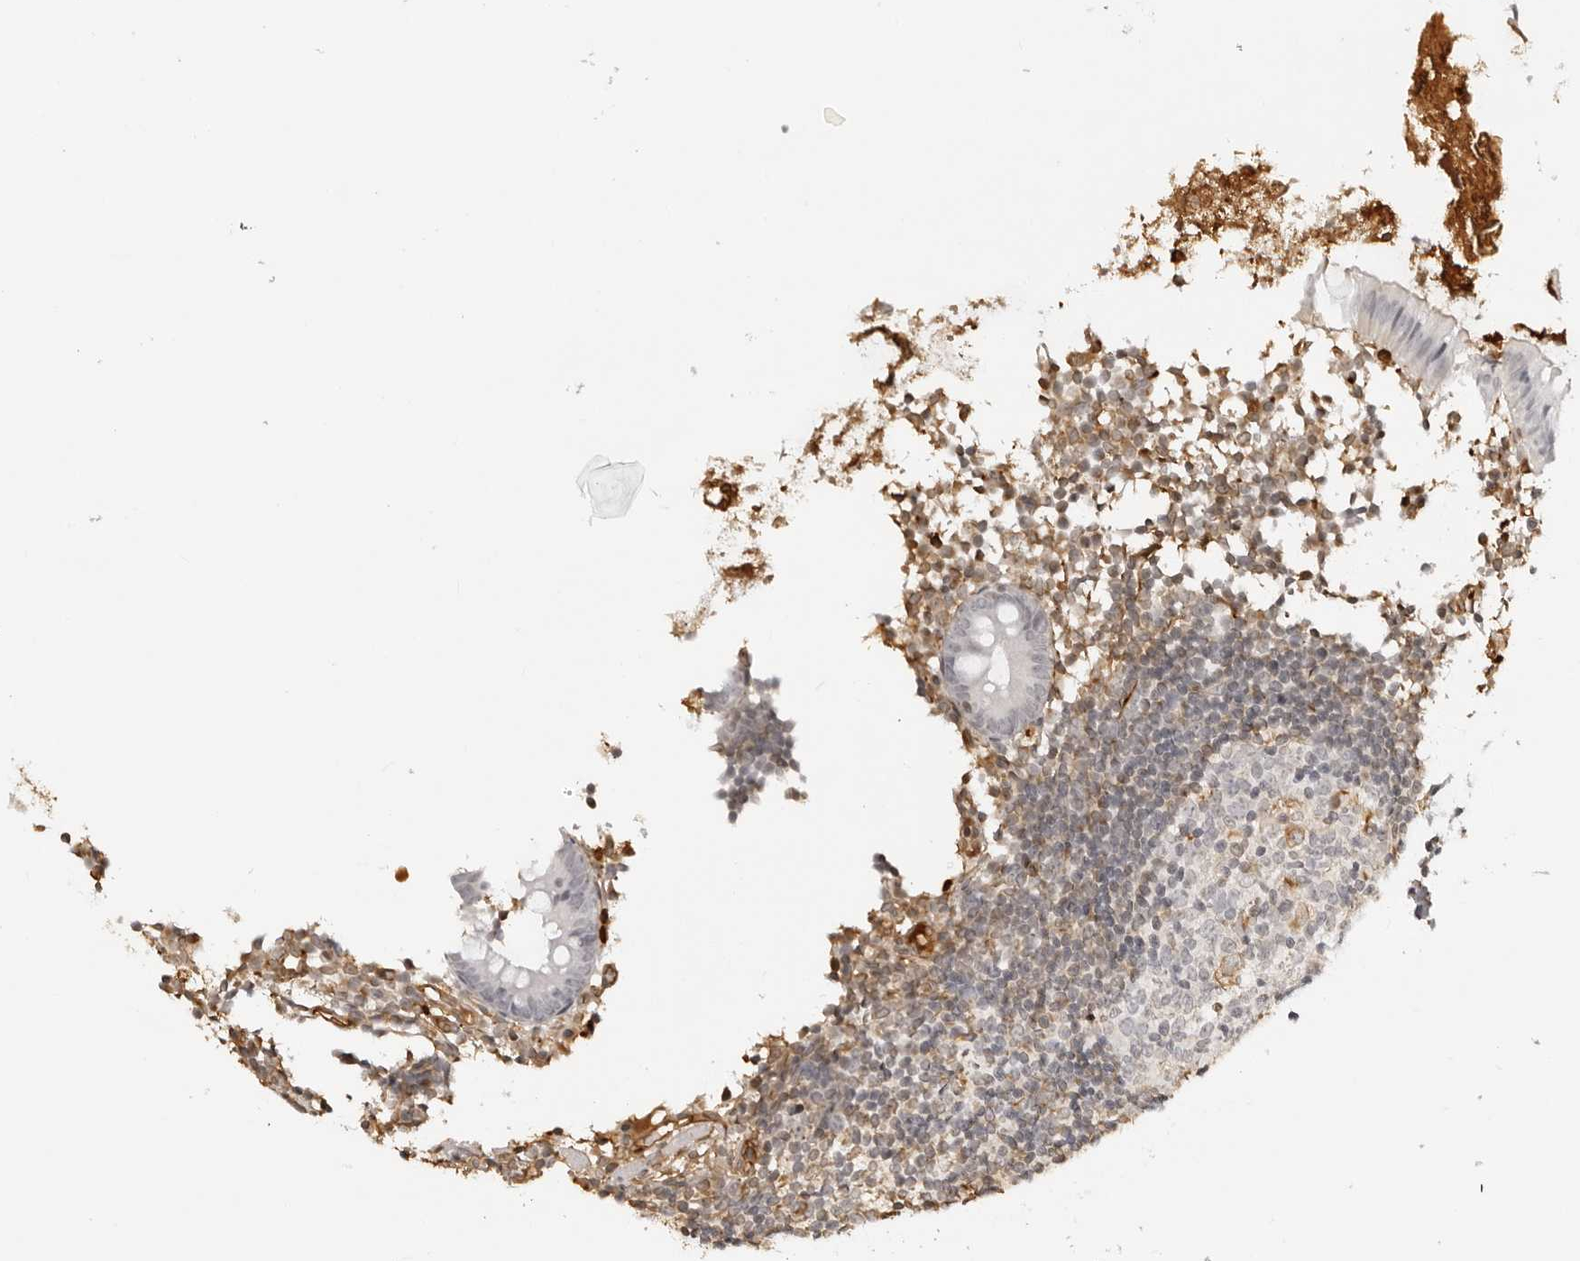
{"staining": {"intensity": "negative", "quantity": "none", "location": "none"}, "tissue": "appendix", "cell_type": "Glandular cells", "image_type": "normal", "snomed": [{"axis": "morphology", "description": "Normal tissue, NOS"}, {"axis": "topography", "description": "Appendix"}], "caption": "The image displays no staining of glandular cells in unremarkable appendix. (Immunohistochemistry, brightfield microscopy, high magnification).", "gene": "DYNLT5", "patient": {"sex": "female", "age": 20}}